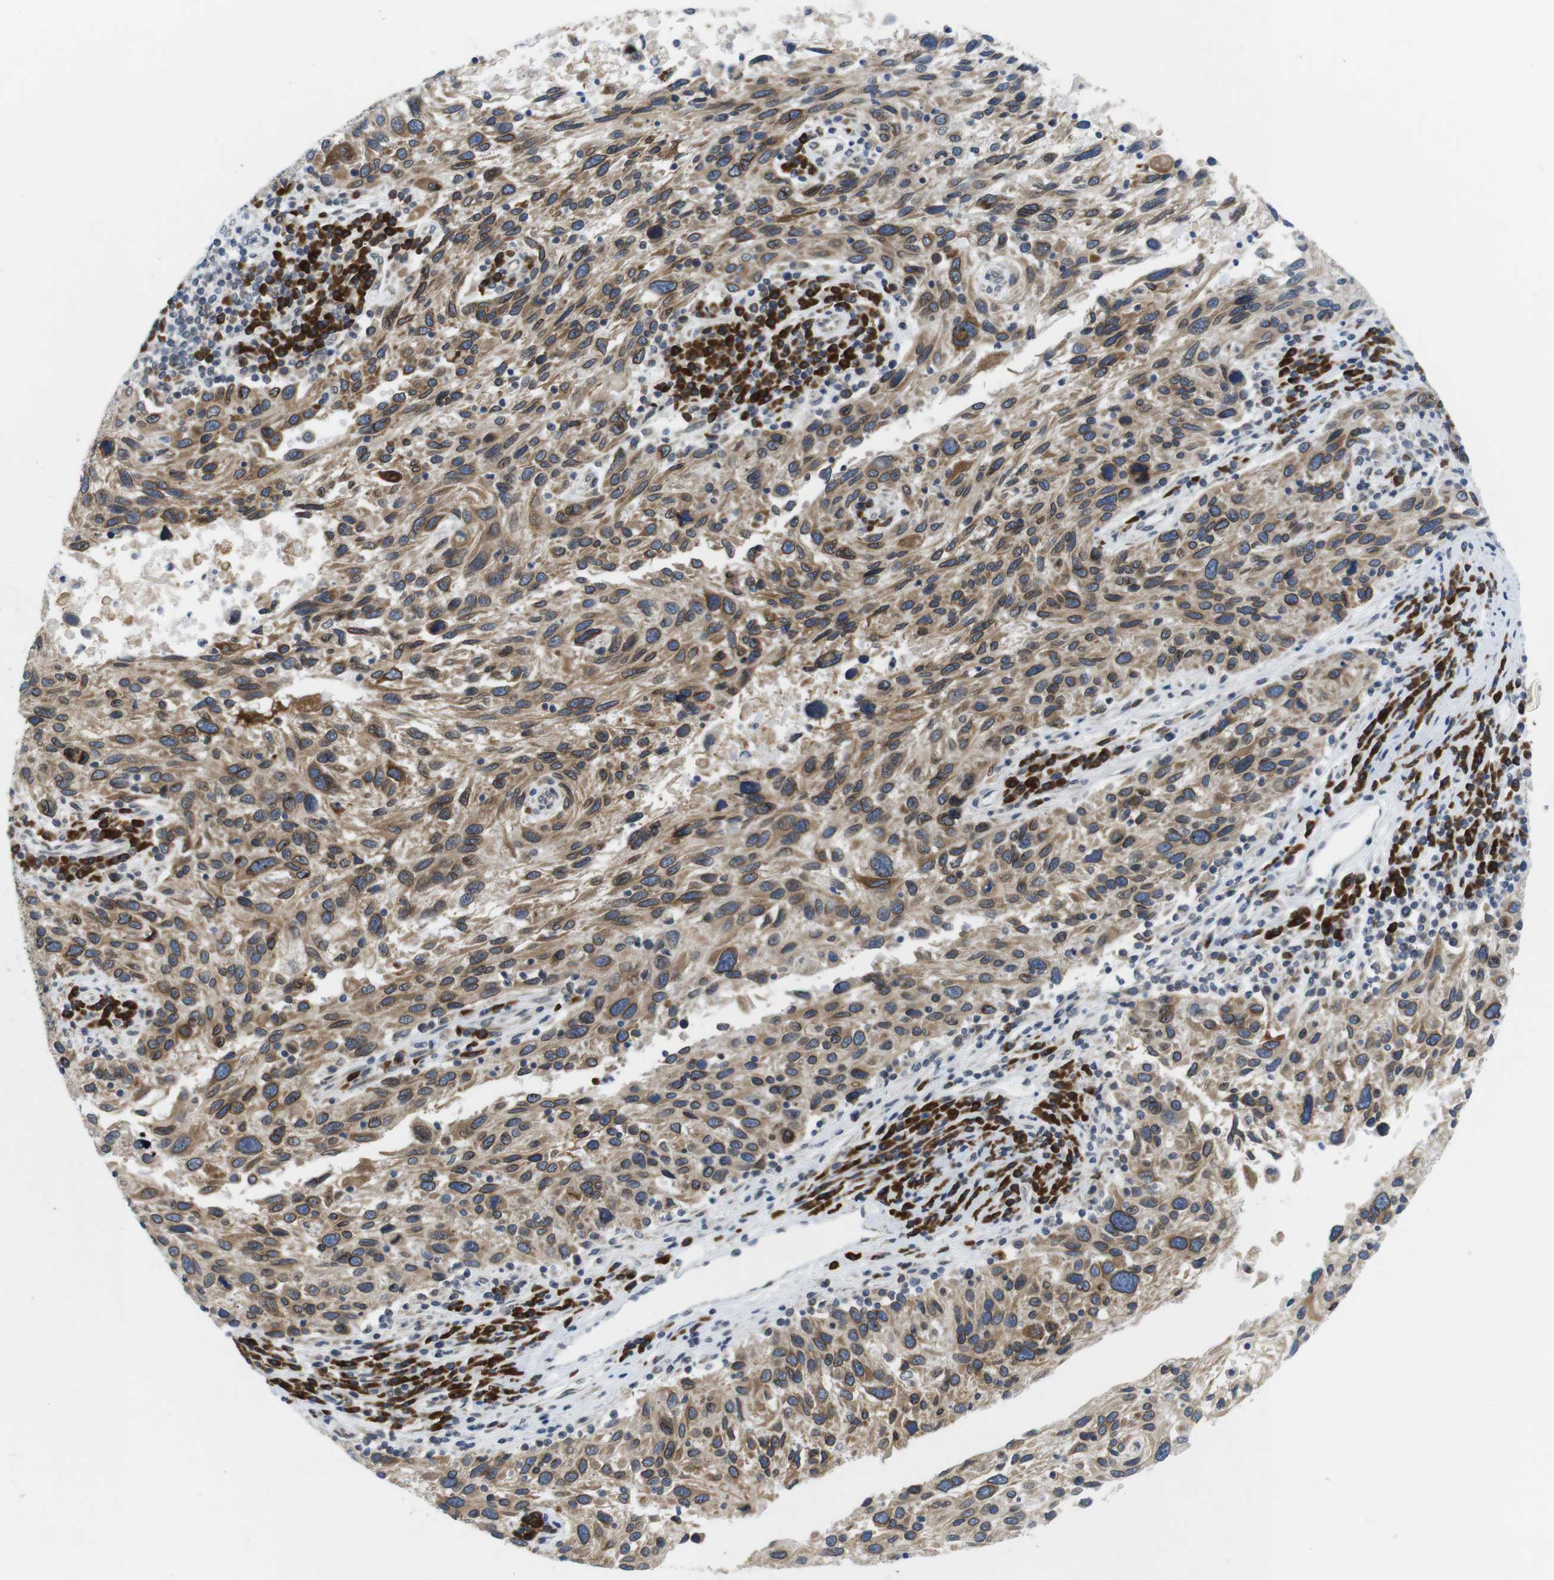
{"staining": {"intensity": "moderate", "quantity": ">75%", "location": "cytoplasmic/membranous"}, "tissue": "melanoma", "cell_type": "Tumor cells", "image_type": "cancer", "snomed": [{"axis": "morphology", "description": "Malignant melanoma, NOS"}, {"axis": "topography", "description": "Skin"}], "caption": "High-power microscopy captured an immunohistochemistry histopathology image of melanoma, revealing moderate cytoplasmic/membranous expression in approximately >75% of tumor cells.", "gene": "ERGIC3", "patient": {"sex": "male", "age": 53}}